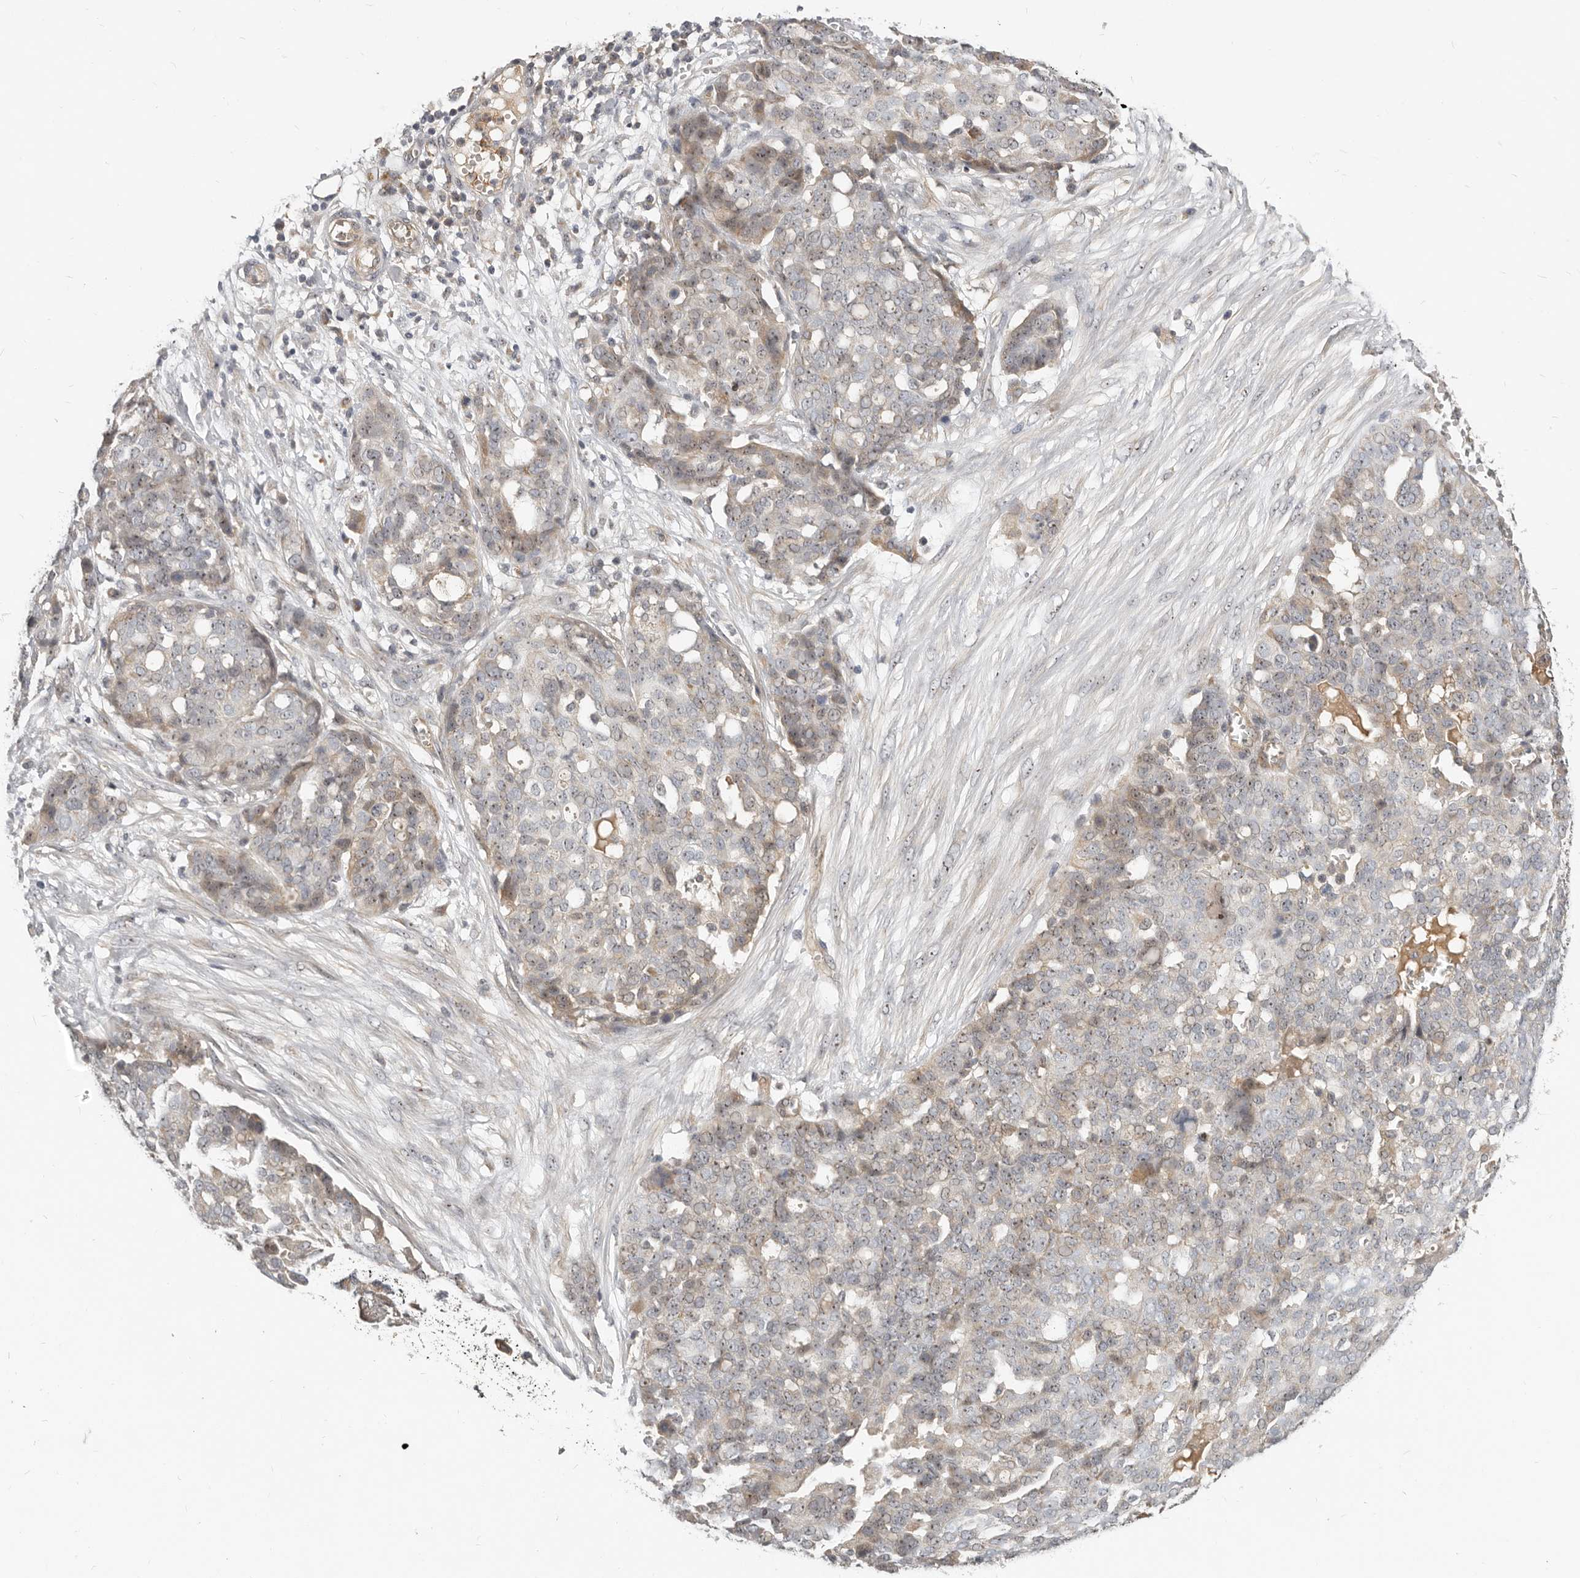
{"staining": {"intensity": "weak", "quantity": "25%-75%", "location": "cytoplasmic/membranous,nuclear"}, "tissue": "ovarian cancer", "cell_type": "Tumor cells", "image_type": "cancer", "snomed": [{"axis": "morphology", "description": "Cystadenocarcinoma, serous, NOS"}, {"axis": "topography", "description": "Soft tissue"}, {"axis": "topography", "description": "Ovary"}], "caption": "Protein expression analysis of human ovarian serous cystadenocarcinoma reveals weak cytoplasmic/membranous and nuclear staining in about 25%-75% of tumor cells. The staining is performed using DAB brown chromogen to label protein expression. The nuclei are counter-stained blue using hematoxylin.", "gene": "MICALL2", "patient": {"sex": "female", "age": 57}}